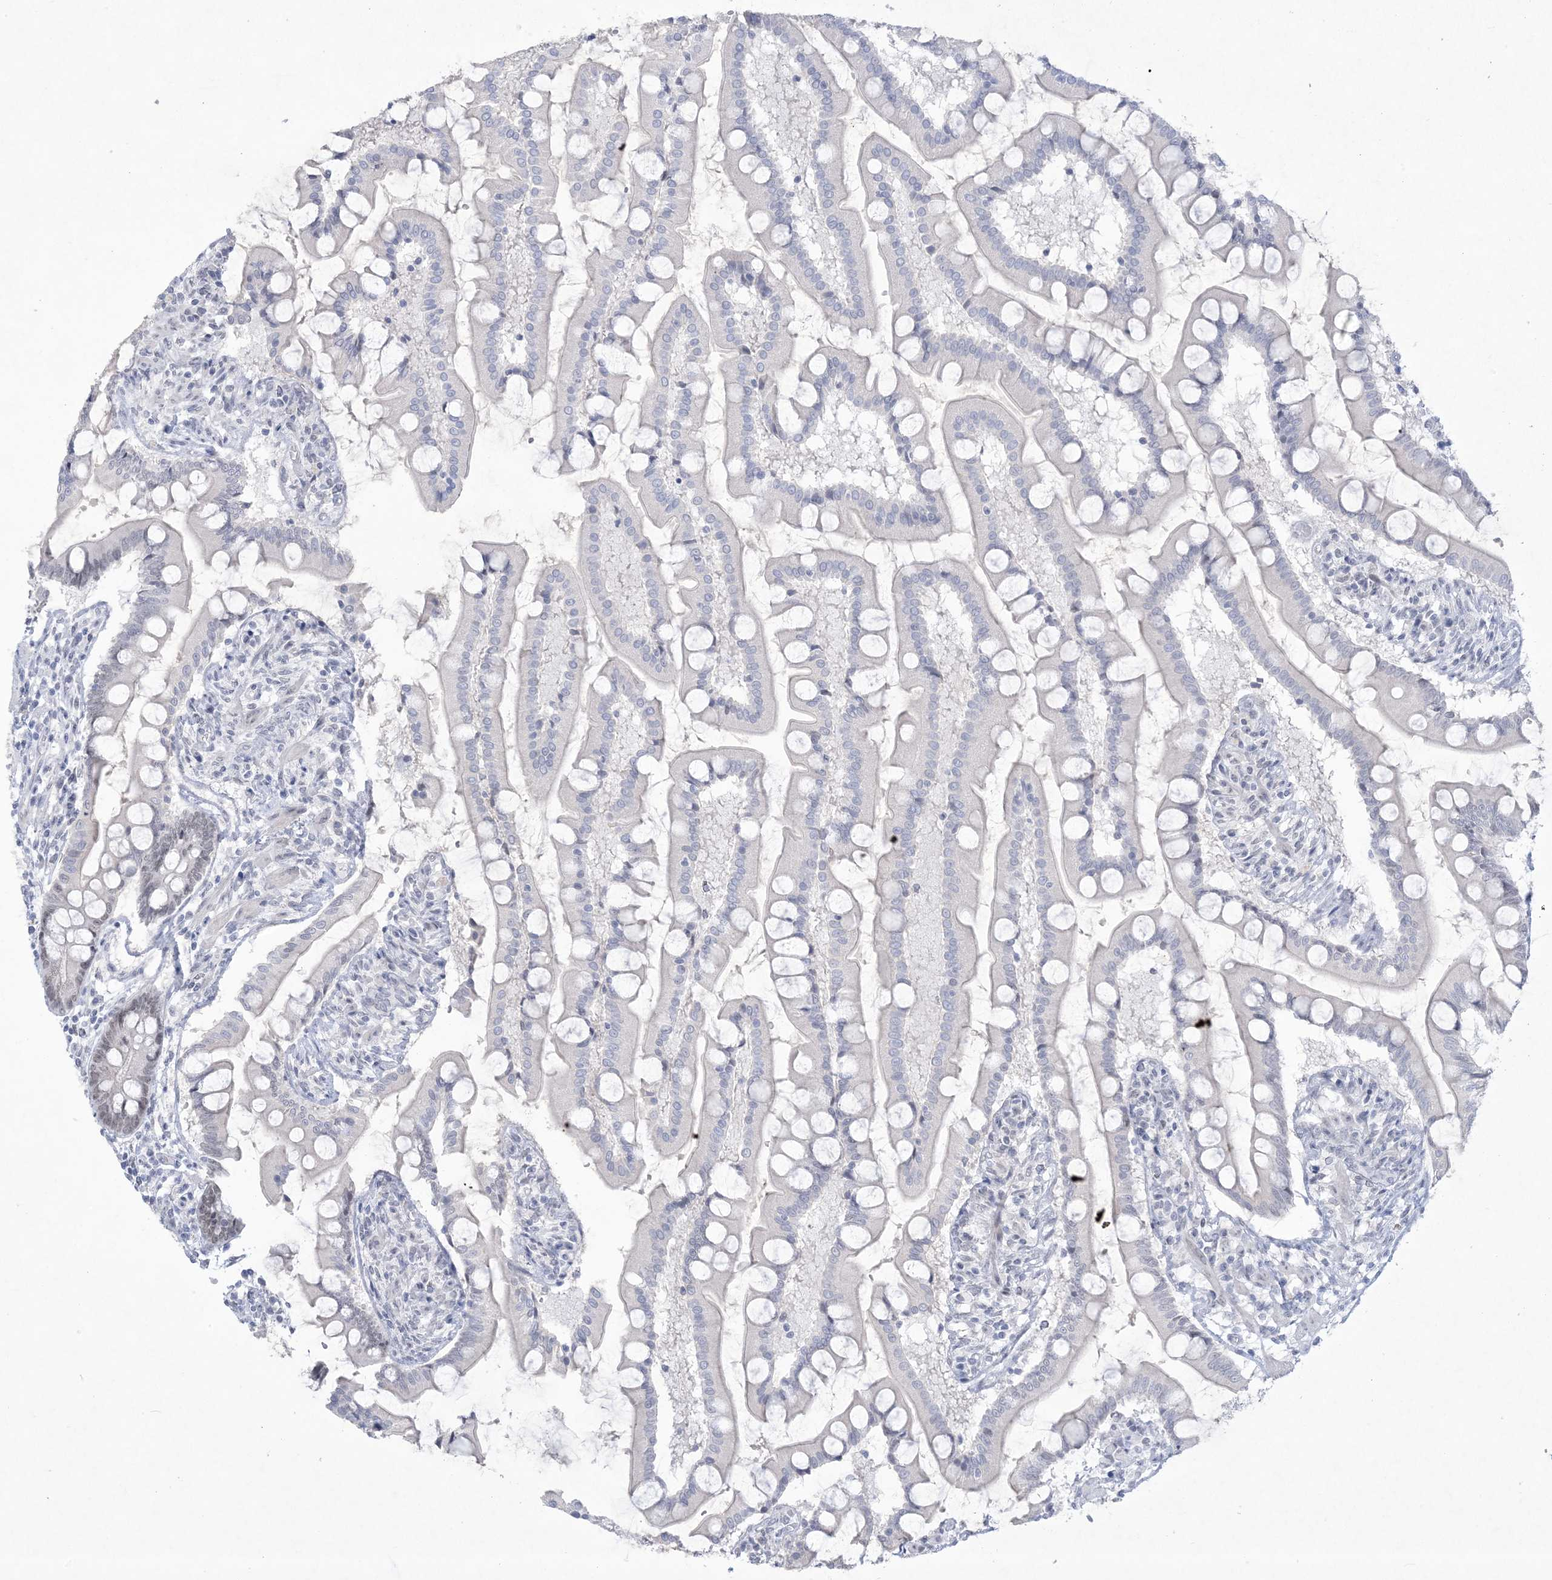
{"staining": {"intensity": "weak", "quantity": "<25%", "location": "nuclear"}, "tissue": "small intestine", "cell_type": "Glandular cells", "image_type": "normal", "snomed": [{"axis": "morphology", "description": "Normal tissue, NOS"}, {"axis": "topography", "description": "Small intestine"}], "caption": "This photomicrograph is of normal small intestine stained with immunohistochemistry to label a protein in brown with the nuclei are counter-stained blue. There is no expression in glandular cells.", "gene": "HOMEZ", "patient": {"sex": "male", "age": 41}}